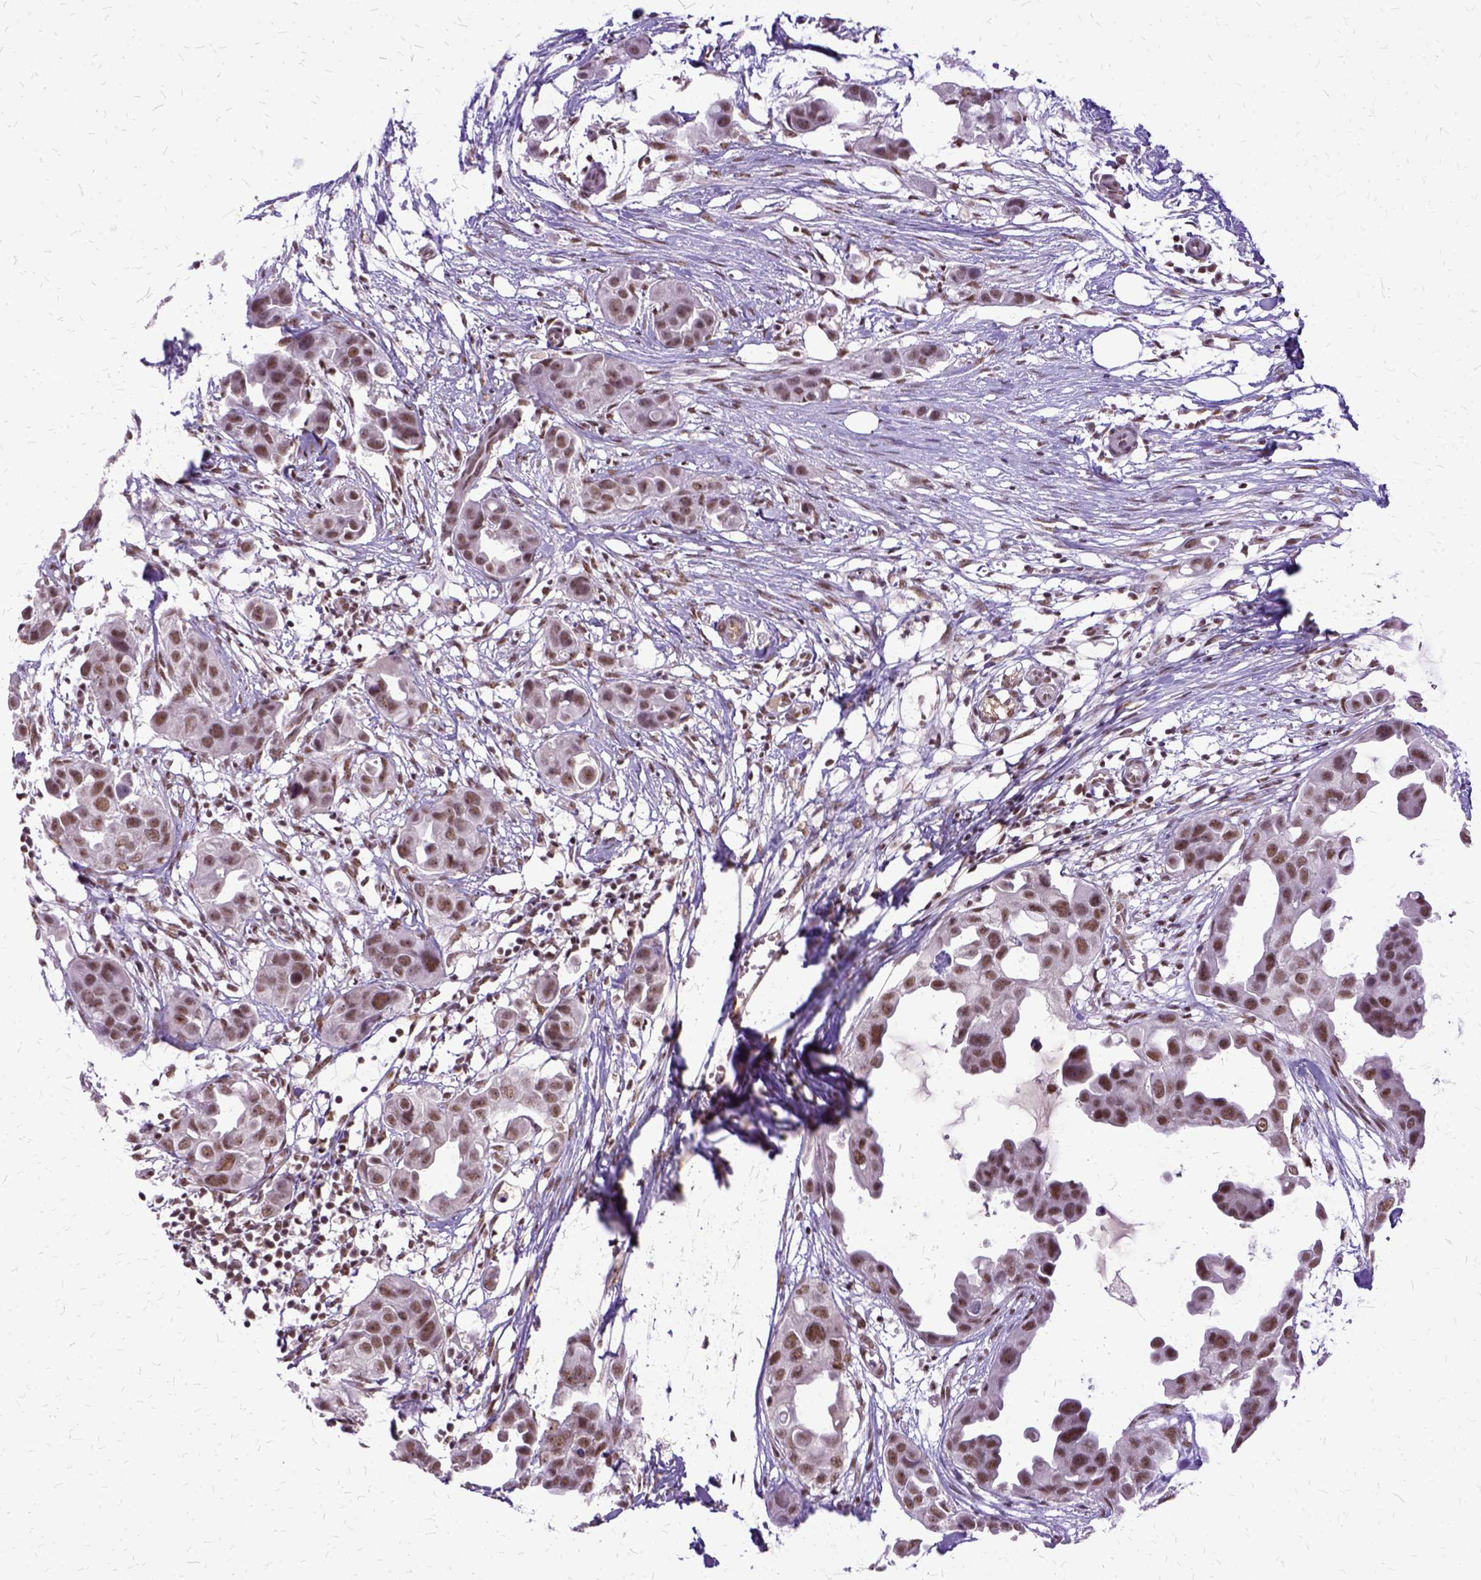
{"staining": {"intensity": "moderate", "quantity": ">75%", "location": "nuclear"}, "tissue": "breast cancer", "cell_type": "Tumor cells", "image_type": "cancer", "snomed": [{"axis": "morphology", "description": "Duct carcinoma"}, {"axis": "topography", "description": "Breast"}], "caption": "Protein expression analysis of human breast cancer (intraductal carcinoma) reveals moderate nuclear positivity in approximately >75% of tumor cells.", "gene": "SETD1A", "patient": {"sex": "female", "age": 38}}